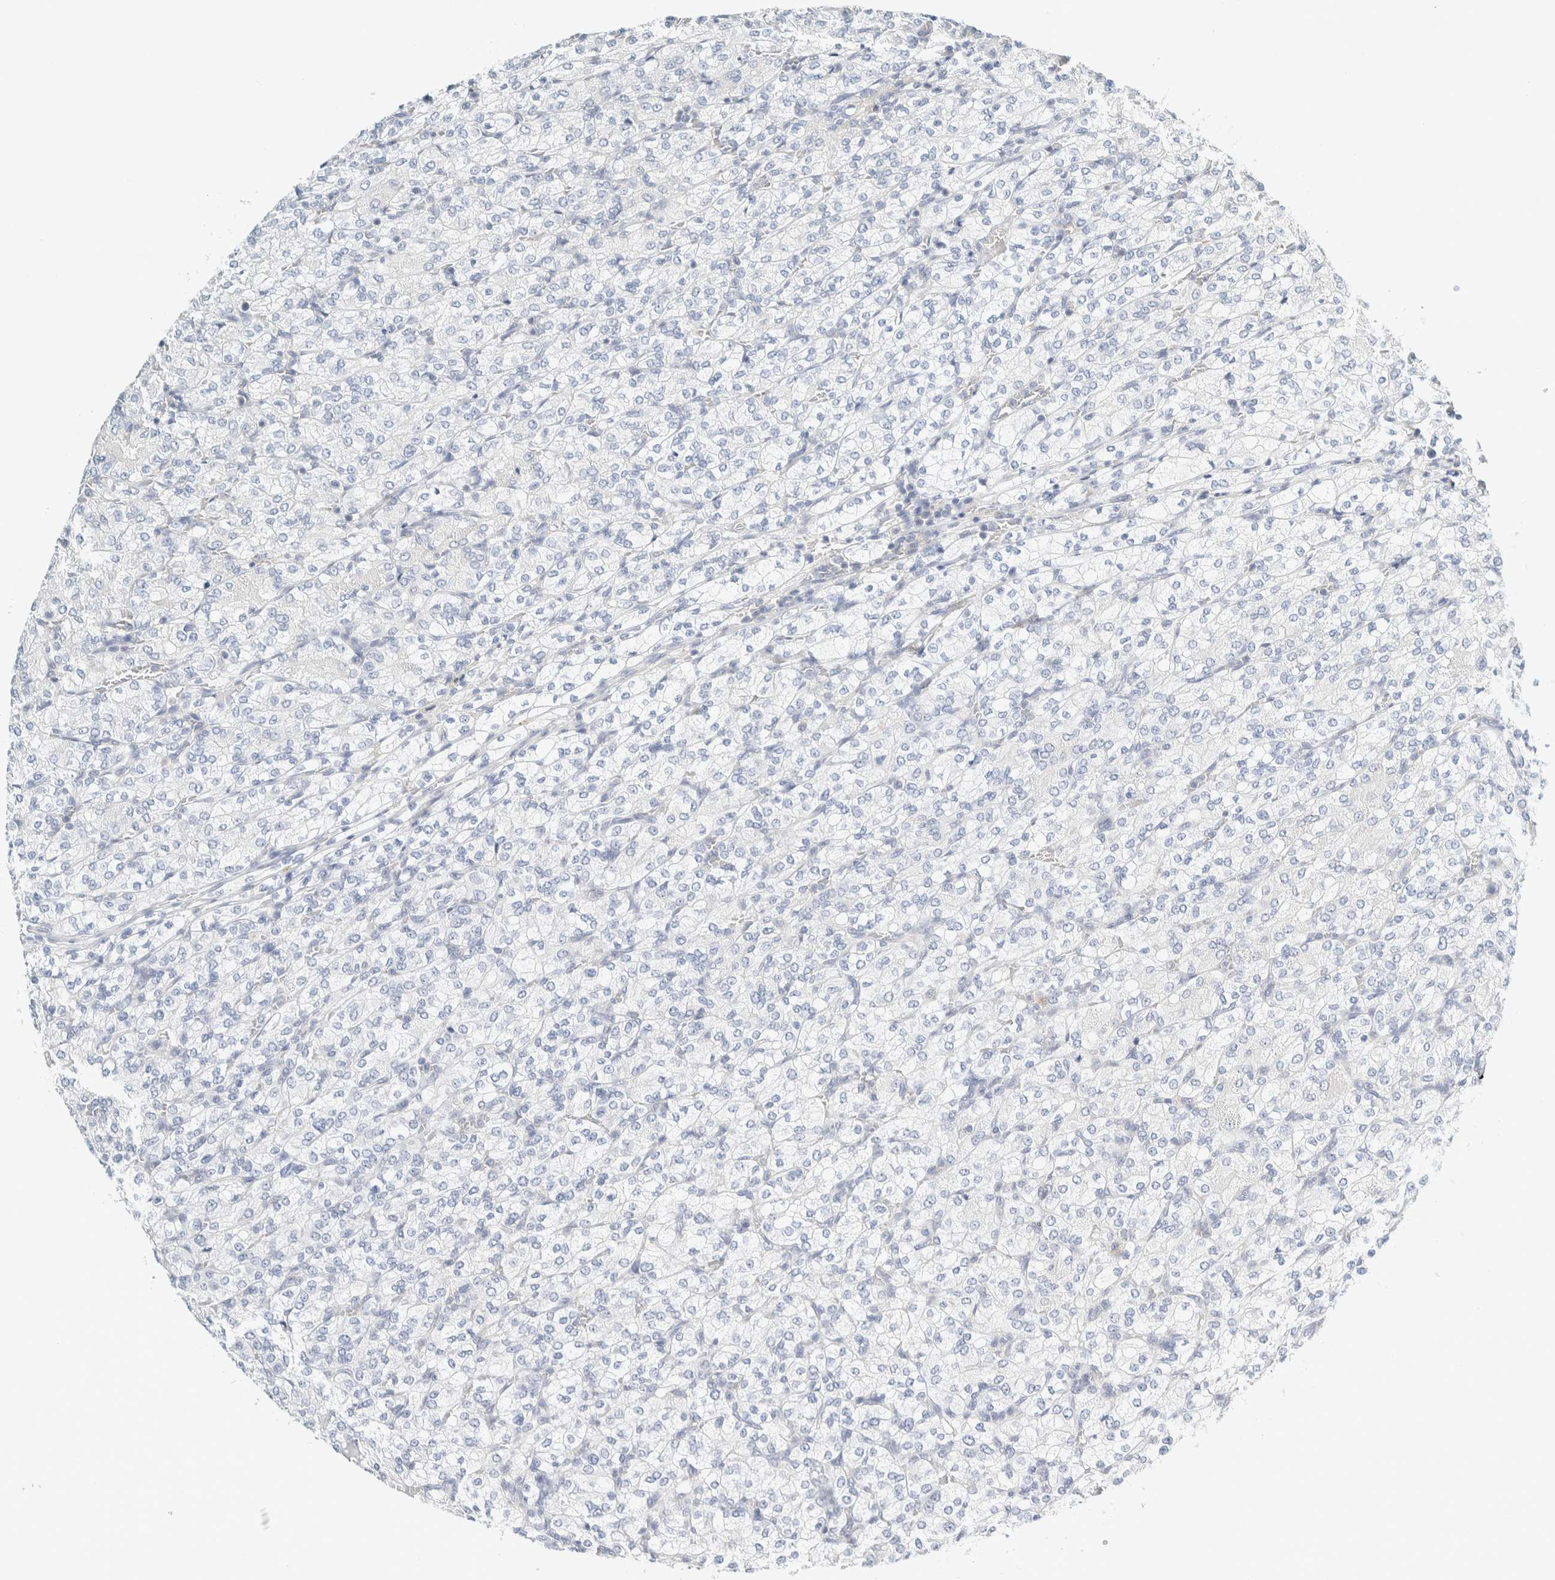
{"staining": {"intensity": "negative", "quantity": "none", "location": "none"}, "tissue": "renal cancer", "cell_type": "Tumor cells", "image_type": "cancer", "snomed": [{"axis": "morphology", "description": "Adenocarcinoma, NOS"}, {"axis": "topography", "description": "Kidney"}], "caption": "Renal adenocarcinoma was stained to show a protein in brown. There is no significant staining in tumor cells. Brightfield microscopy of immunohistochemistry stained with DAB (brown) and hematoxylin (blue), captured at high magnification.", "gene": "NDE1", "patient": {"sex": "male", "age": 77}}